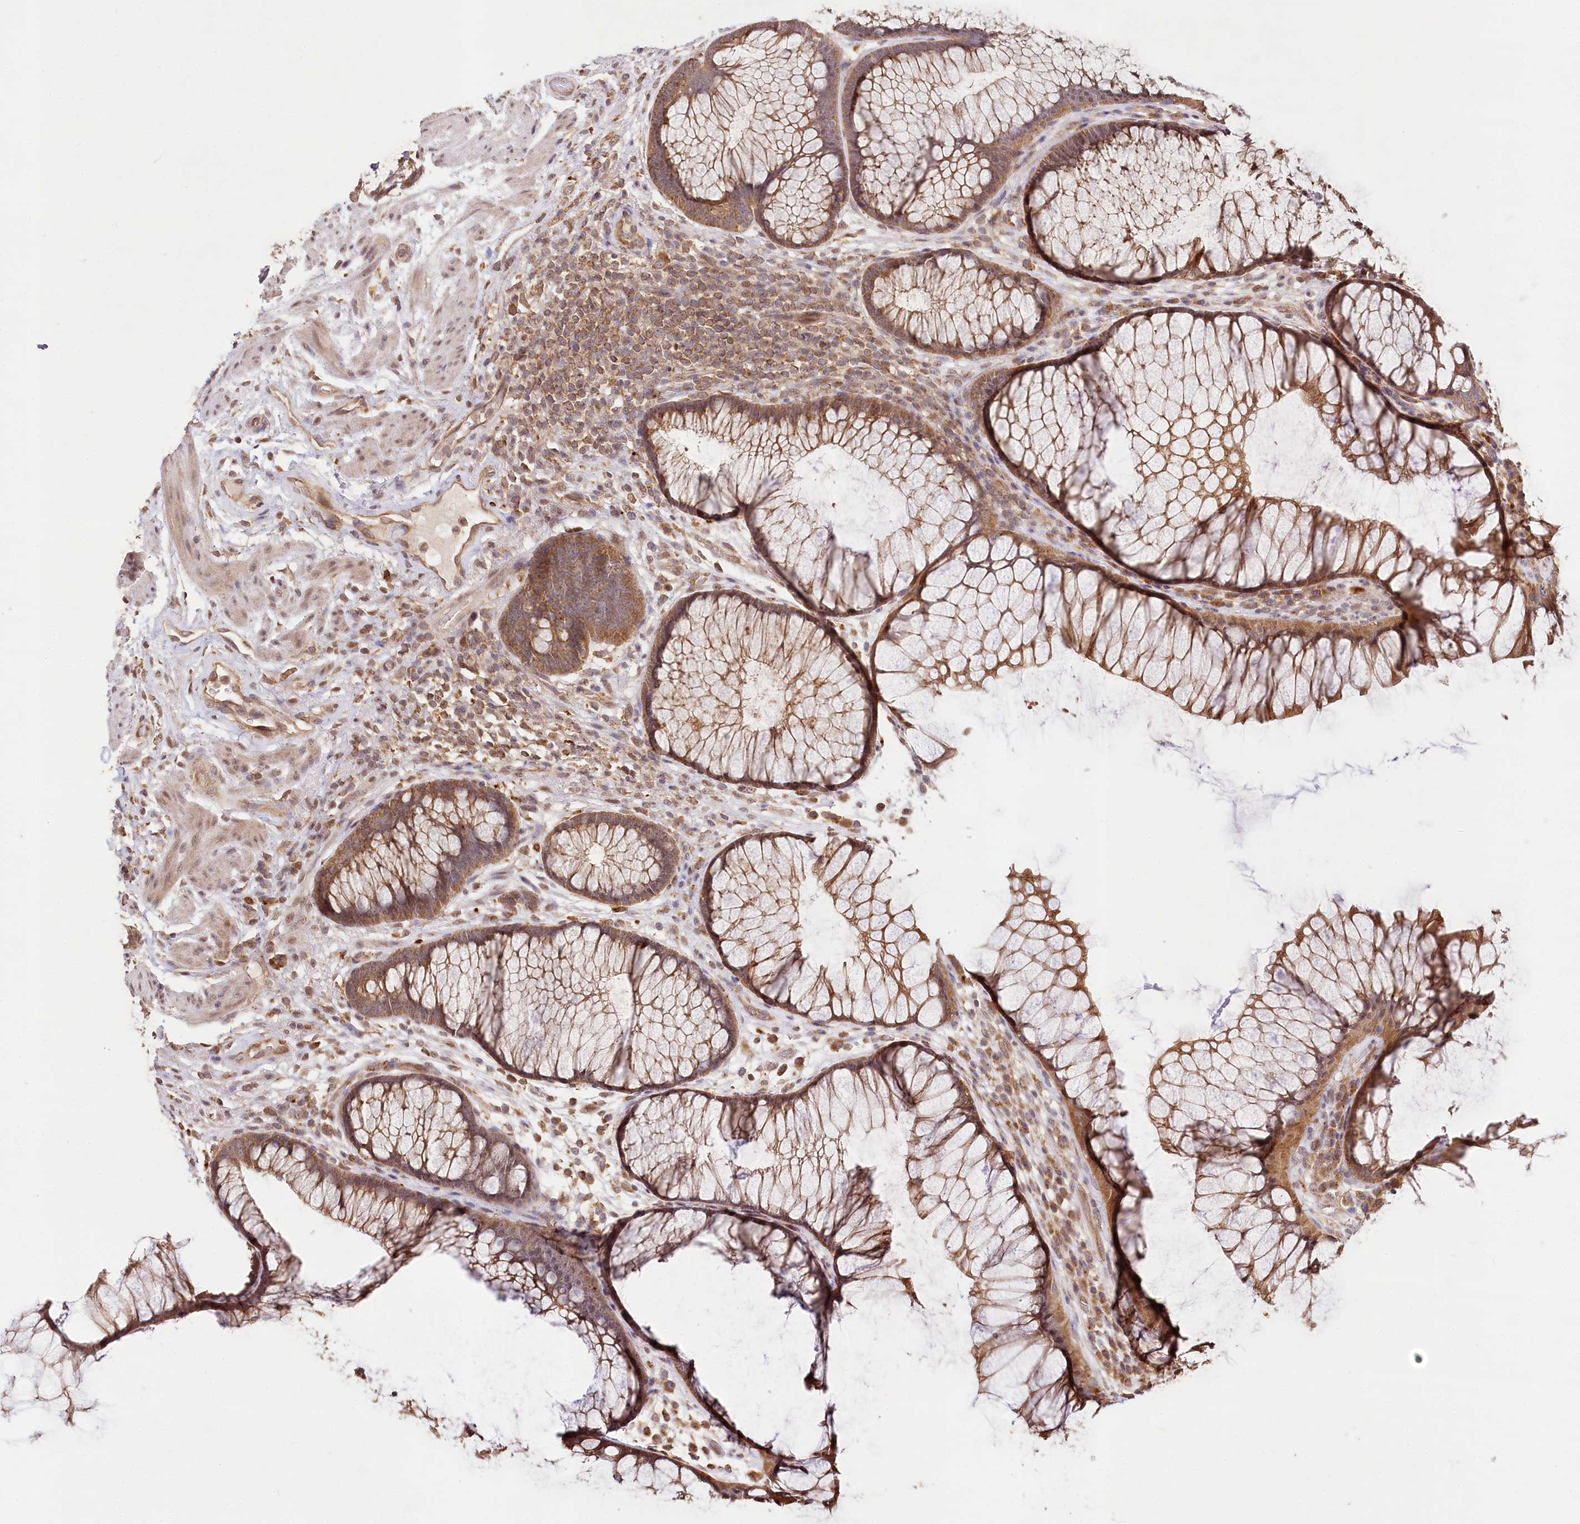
{"staining": {"intensity": "moderate", "quantity": ">75%", "location": "cytoplasmic/membranous"}, "tissue": "rectum", "cell_type": "Glandular cells", "image_type": "normal", "snomed": [{"axis": "morphology", "description": "Normal tissue, NOS"}, {"axis": "topography", "description": "Rectum"}], "caption": "This image reveals benign rectum stained with immunohistochemistry (IHC) to label a protein in brown. The cytoplasmic/membranous of glandular cells show moderate positivity for the protein. Nuclei are counter-stained blue.", "gene": "DMXL1", "patient": {"sex": "male", "age": 51}}